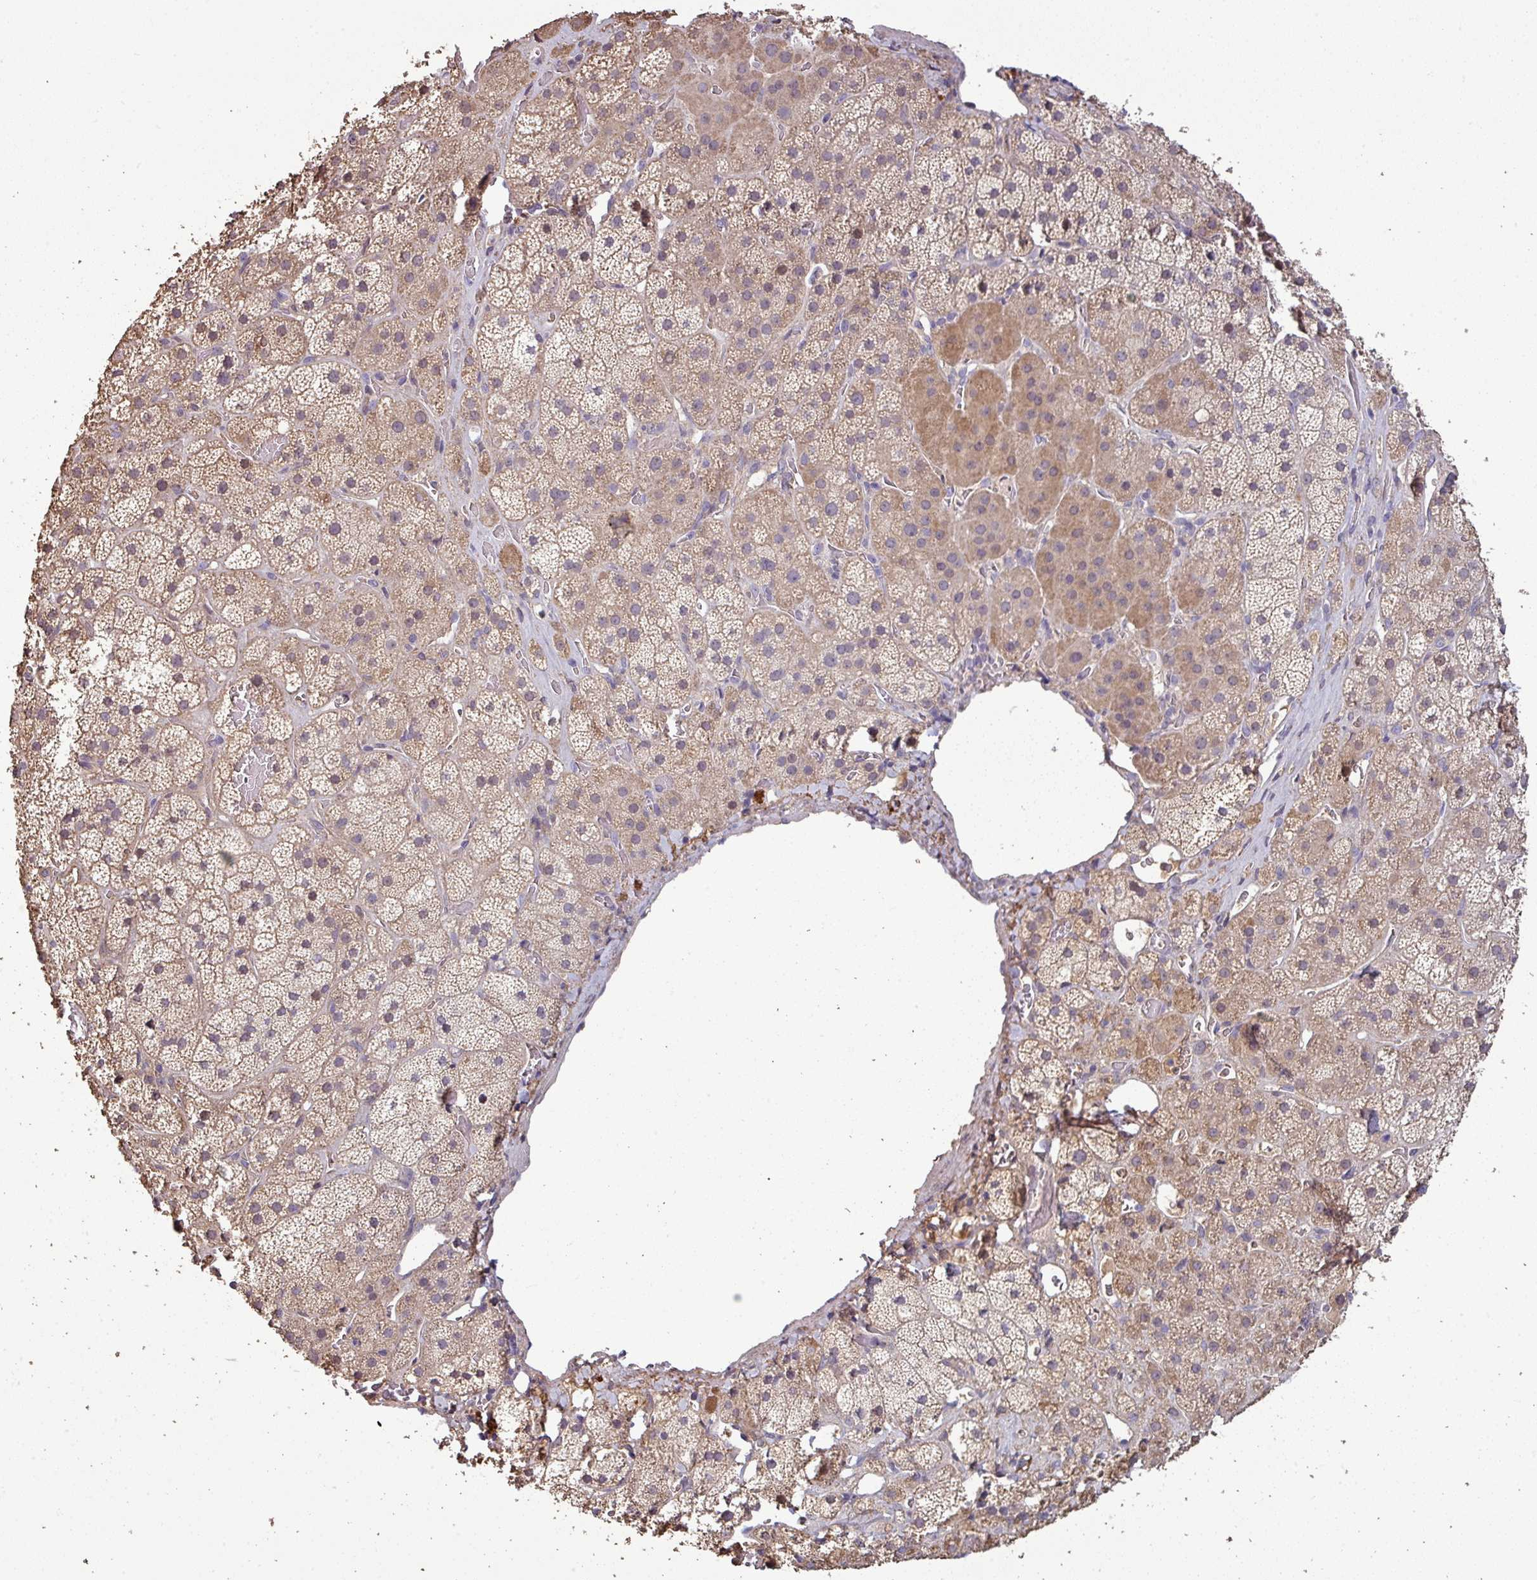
{"staining": {"intensity": "moderate", "quantity": ">75%", "location": "cytoplasmic/membranous"}, "tissue": "adrenal gland", "cell_type": "Glandular cells", "image_type": "normal", "snomed": [{"axis": "morphology", "description": "Normal tissue, NOS"}, {"axis": "topography", "description": "Adrenal gland"}], "caption": "Immunohistochemical staining of benign human adrenal gland exhibits medium levels of moderate cytoplasmic/membranous staining in approximately >75% of glandular cells. The staining was performed using DAB, with brown indicating positive protein expression. Nuclei are stained blue with hematoxylin.", "gene": "ISLR", "patient": {"sex": "male", "age": 57}}